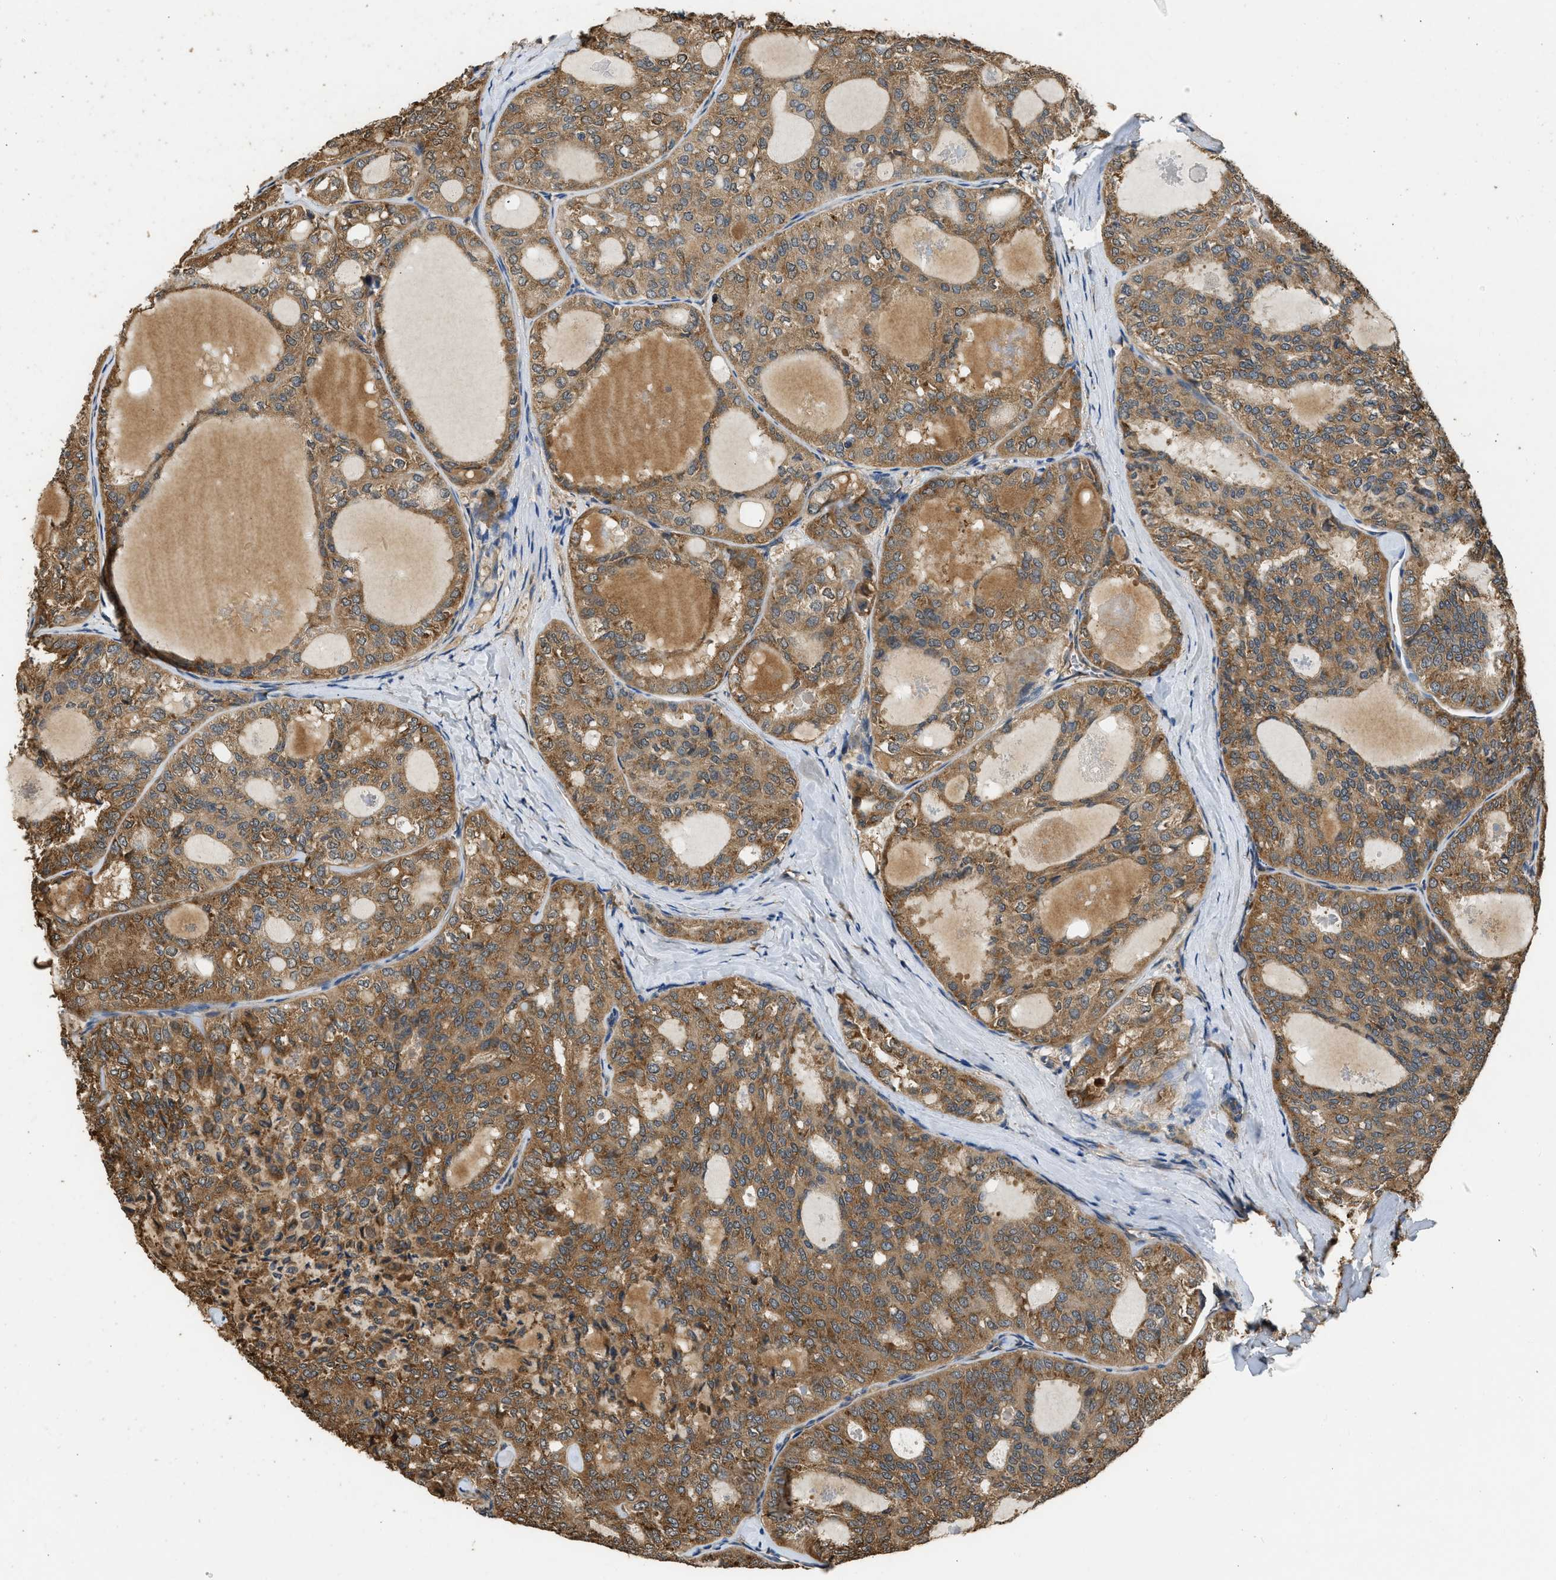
{"staining": {"intensity": "moderate", "quantity": ">75%", "location": "cytoplasmic/membranous"}, "tissue": "thyroid cancer", "cell_type": "Tumor cells", "image_type": "cancer", "snomed": [{"axis": "morphology", "description": "Follicular adenoma carcinoma, NOS"}, {"axis": "topography", "description": "Thyroid gland"}], "caption": "Thyroid follicular adenoma carcinoma stained with a protein marker reveals moderate staining in tumor cells.", "gene": "SLC36A4", "patient": {"sex": "male", "age": 75}}